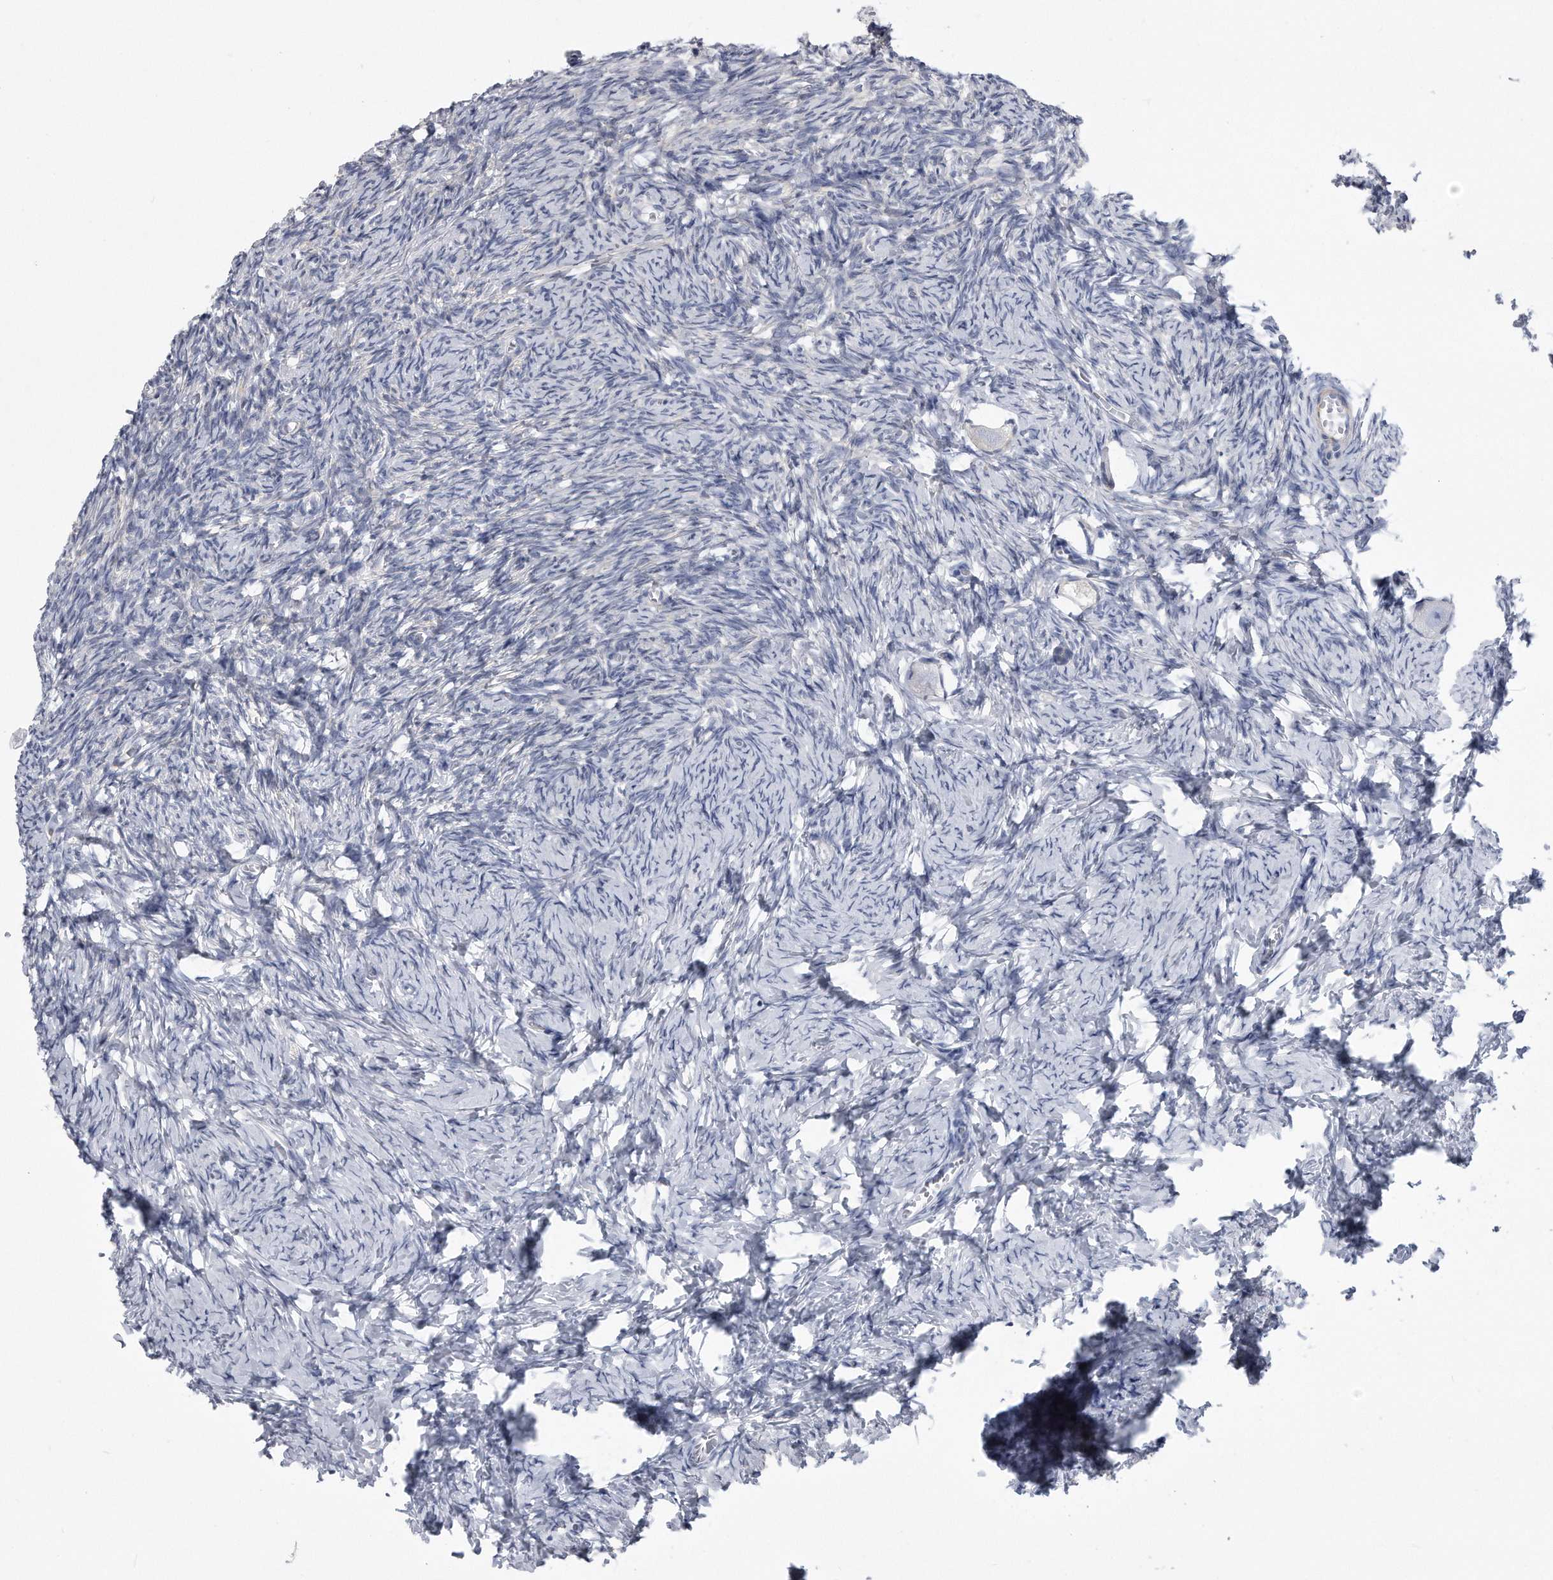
{"staining": {"intensity": "negative", "quantity": "none", "location": "none"}, "tissue": "ovary", "cell_type": "Follicle cells", "image_type": "normal", "snomed": [{"axis": "morphology", "description": "Normal tissue, NOS"}, {"axis": "topography", "description": "Ovary"}], "caption": "Follicle cells show no significant staining in normal ovary. Brightfield microscopy of IHC stained with DAB (3,3'-diaminobenzidine) (brown) and hematoxylin (blue), captured at high magnification.", "gene": "PYGB", "patient": {"sex": "female", "age": 27}}